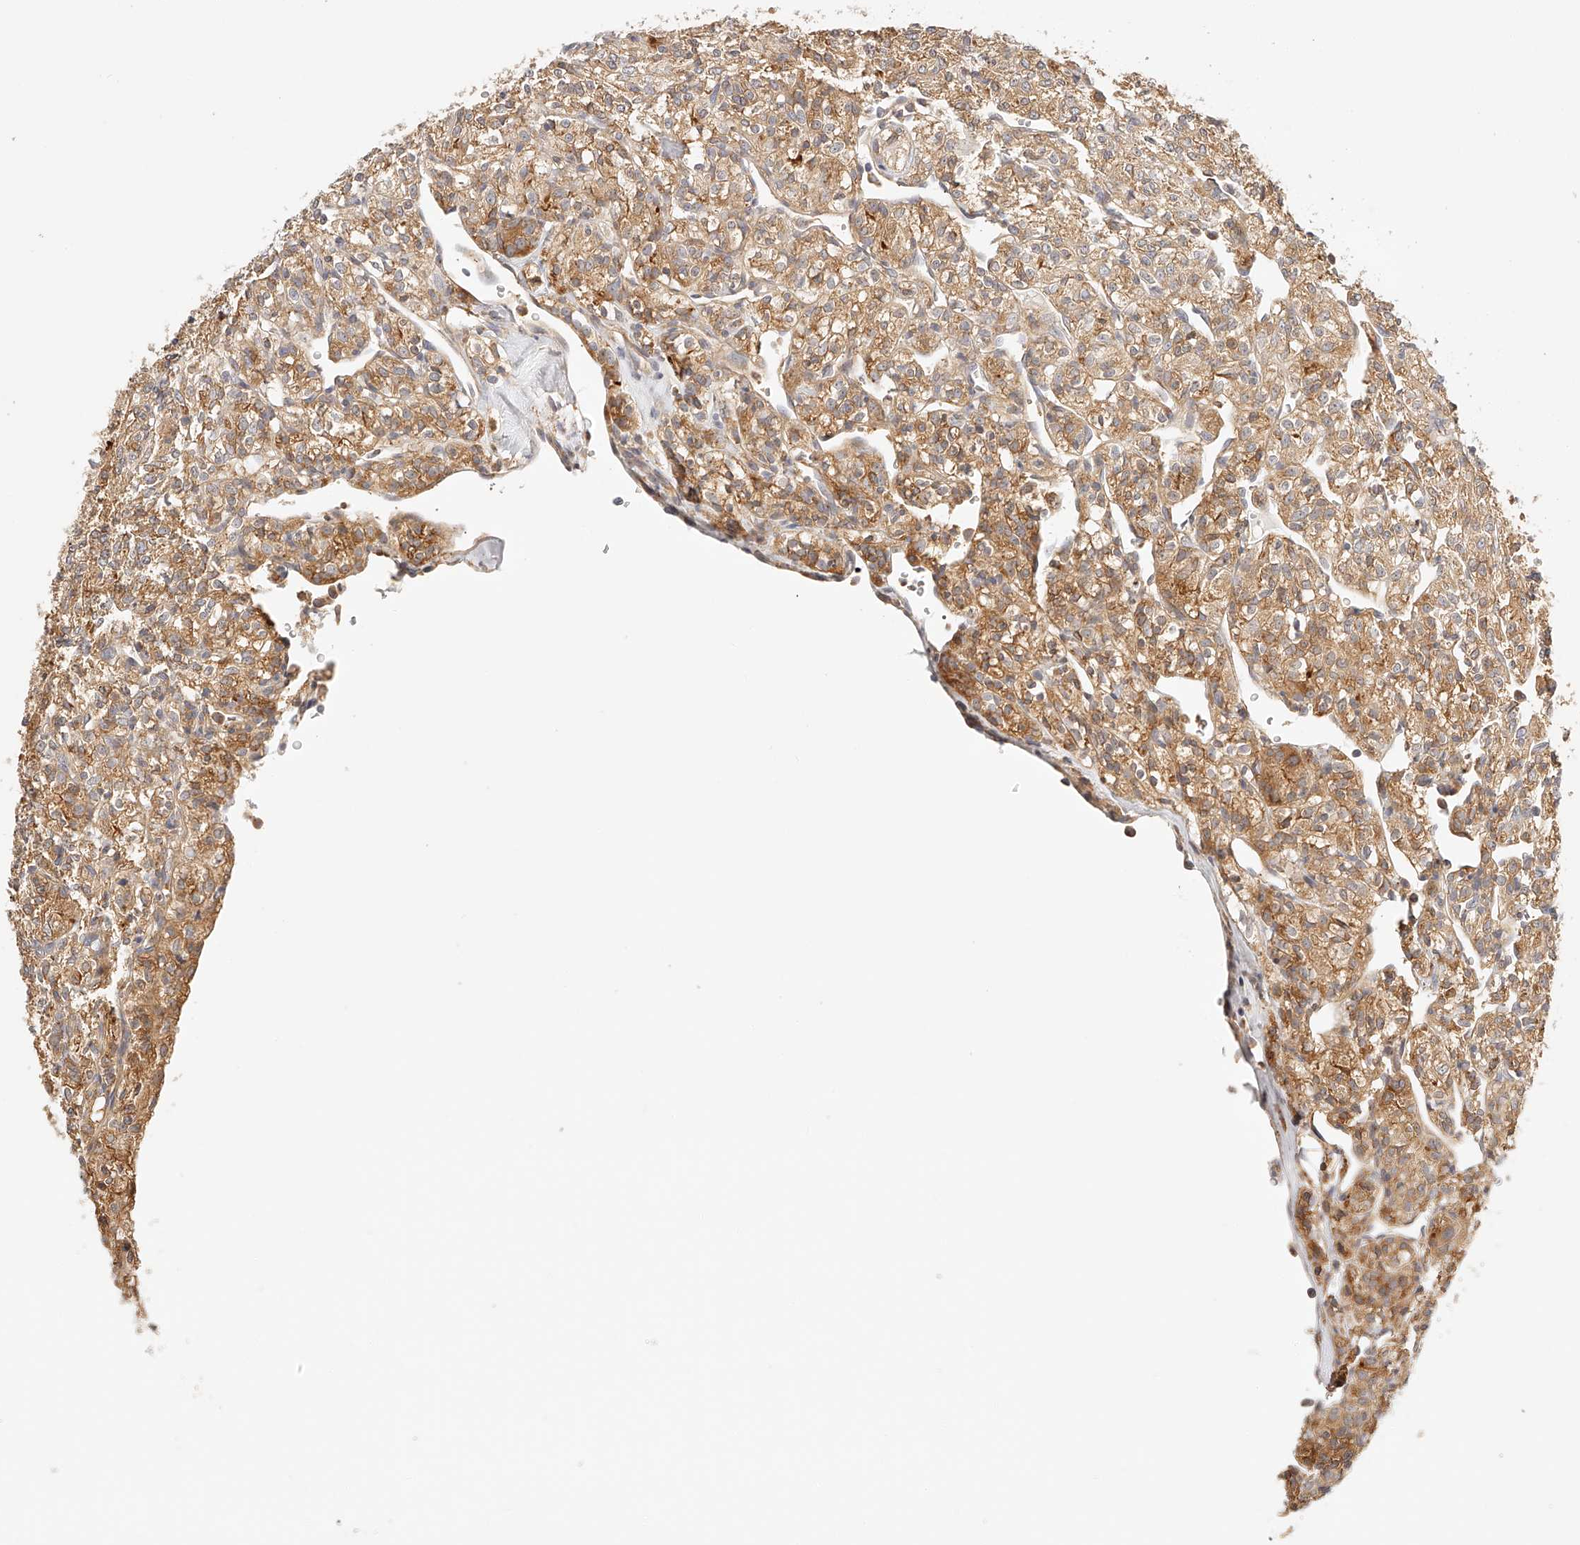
{"staining": {"intensity": "moderate", "quantity": ">75%", "location": "cytoplasmic/membranous"}, "tissue": "renal cancer", "cell_type": "Tumor cells", "image_type": "cancer", "snomed": [{"axis": "morphology", "description": "Adenocarcinoma, NOS"}, {"axis": "topography", "description": "Kidney"}], "caption": "A high-resolution histopathology image shows IHC staining of renal cancer, which exhibits moderate cytoplasmic/membranous staining in approximately >75% of tumor cells.", "gene": "SYNC", "patient": {"sex": "male", "age": 77}}